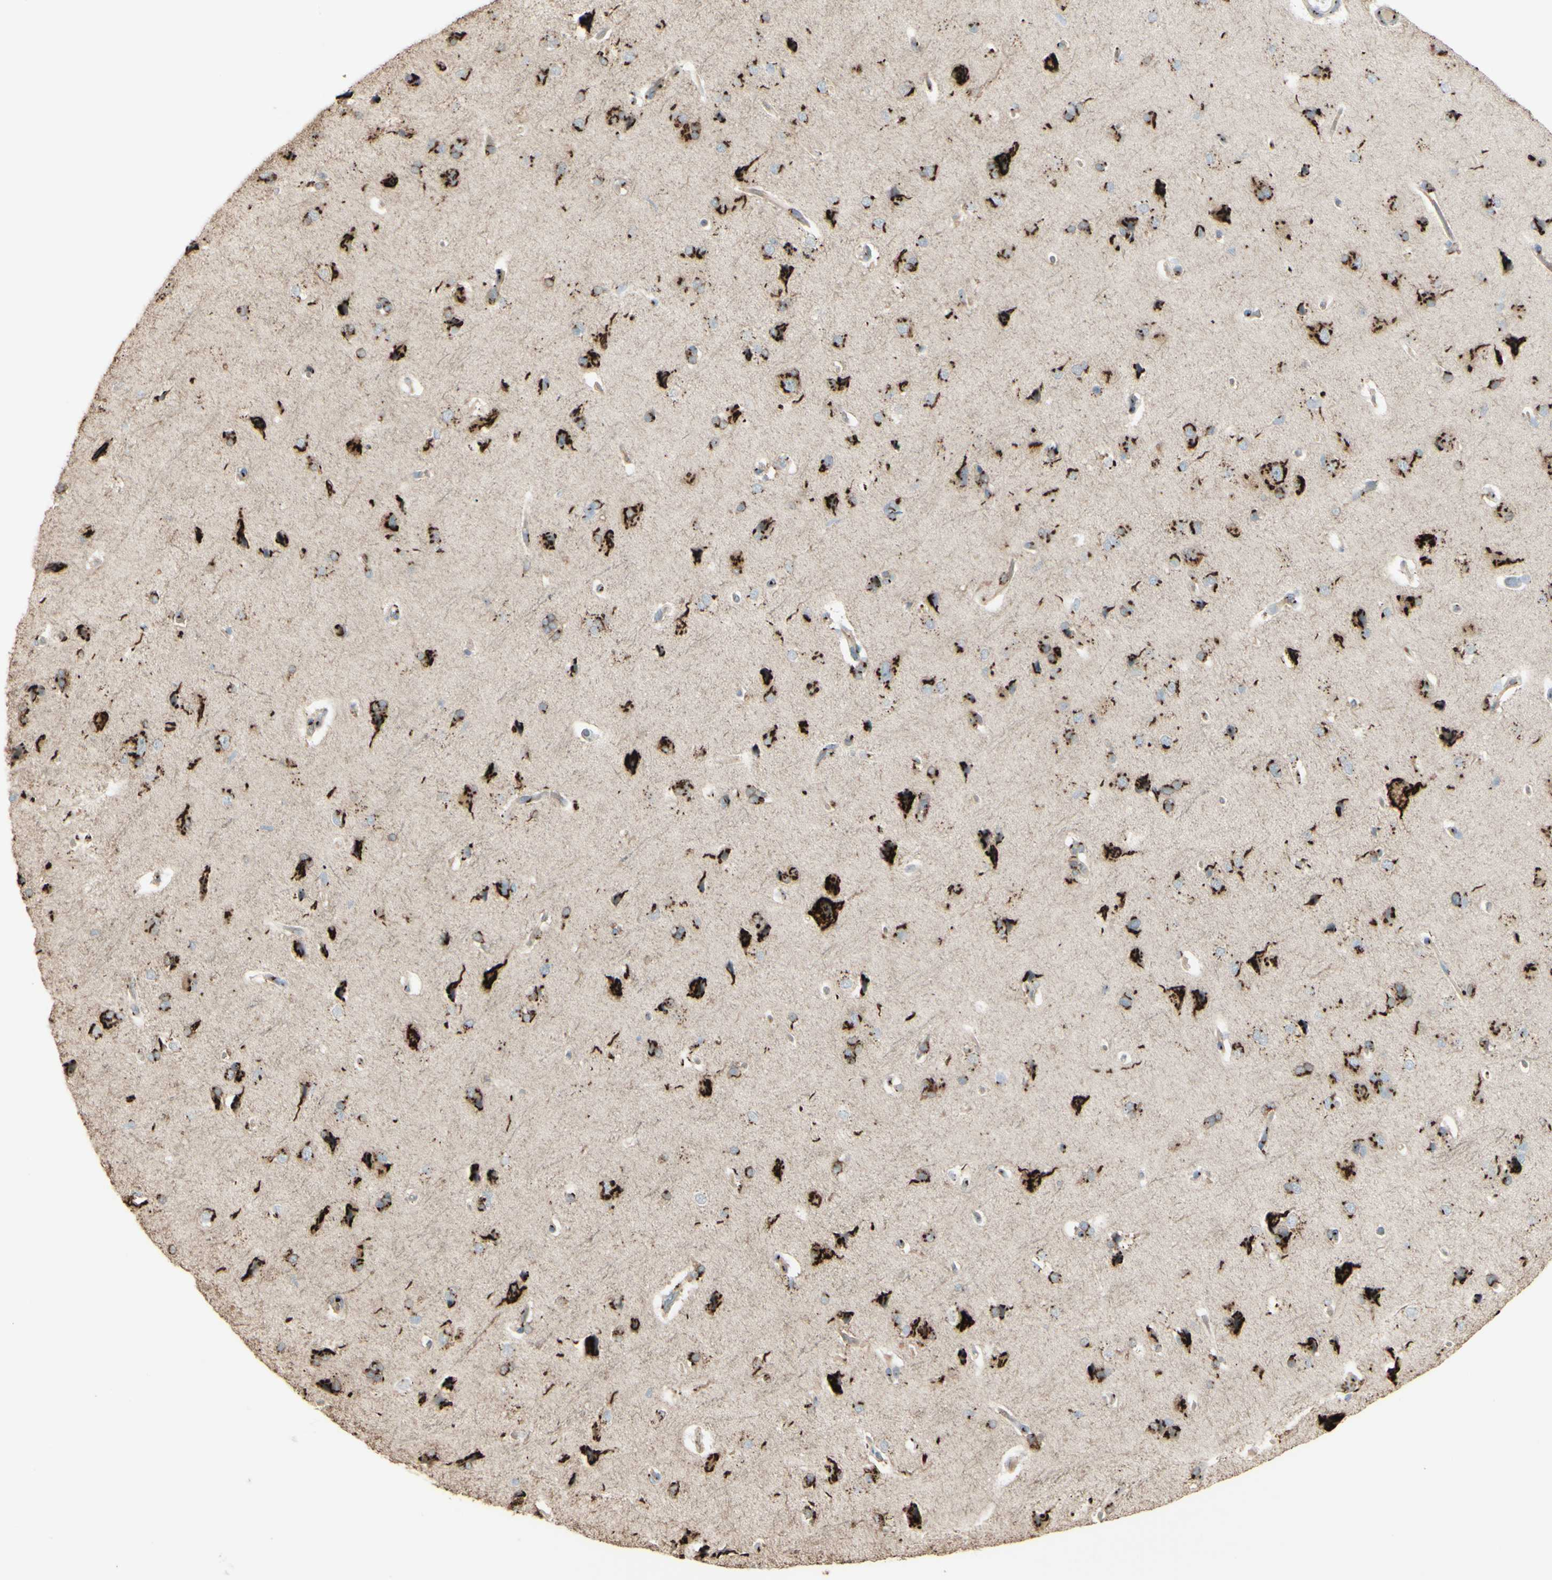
{"staining": {"intensity": "strong", "quantity": ">75%", "location": "cytoplasmic/membranous"}, "tissue": "cerebral cortex", "cell_type": "Endothelial cells", "image_type": "normal", "snomed": [{"axis": "morphology", "description": "Normal tissue, NOS"}, {"axis": "topography", "description": "Cerebral cortex"}], "caption": "The micrograph reveals staining of normal cerebral cortex, revealing strong cytoplasmic/membranous protein staining (brown color) within endothelial cells.", "gene": "BPNT2", "patient": {"sex": "male", "age": 62}}